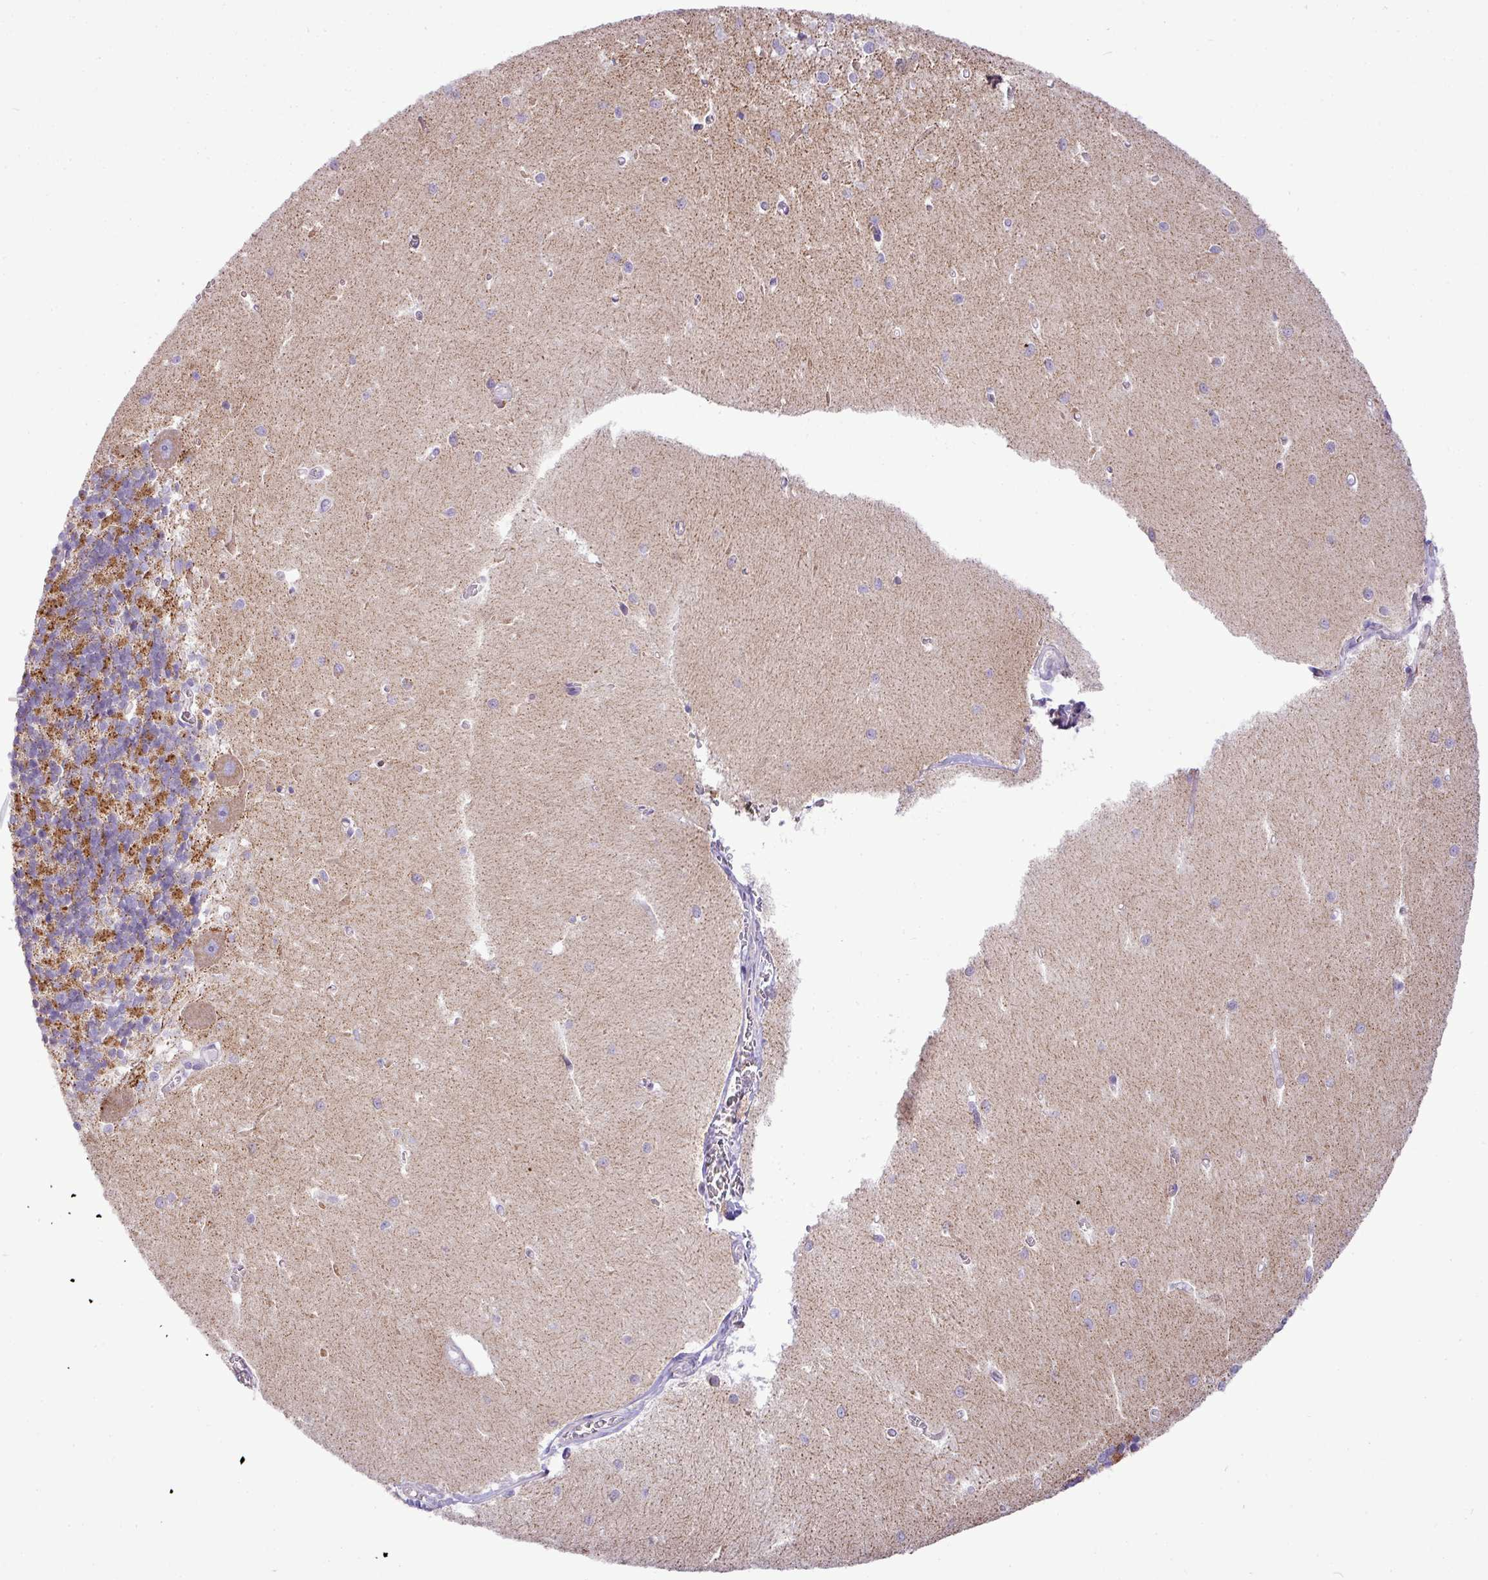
{"staining": {"intensity": "strong", "quantity": "25%-75%", "location": "cytoplasmic/membranous"}, "tissue": "cerebellum", "cell_type": "Cells in granular layer", "image_type": "normal", "snomed": [{"axis": "morphology", "description": "Normal tissue, NOS"}, {"axis": "topography", "description": "Cerebellum"}], "caption": "Cerebellum stained with DAB immunohistochemistry (IHC) shows high levels of strong cytoplasmic/membranous positivity in about 25%-75% of cells in granular layer. The staining was performed using DAB to visualize the protein expression in brown, while the nuclei were stained in blue with hematoxylin (Magnification: 20x).", "gene": "ZNF81", "patient": {"sex": "male", "age": 37}}